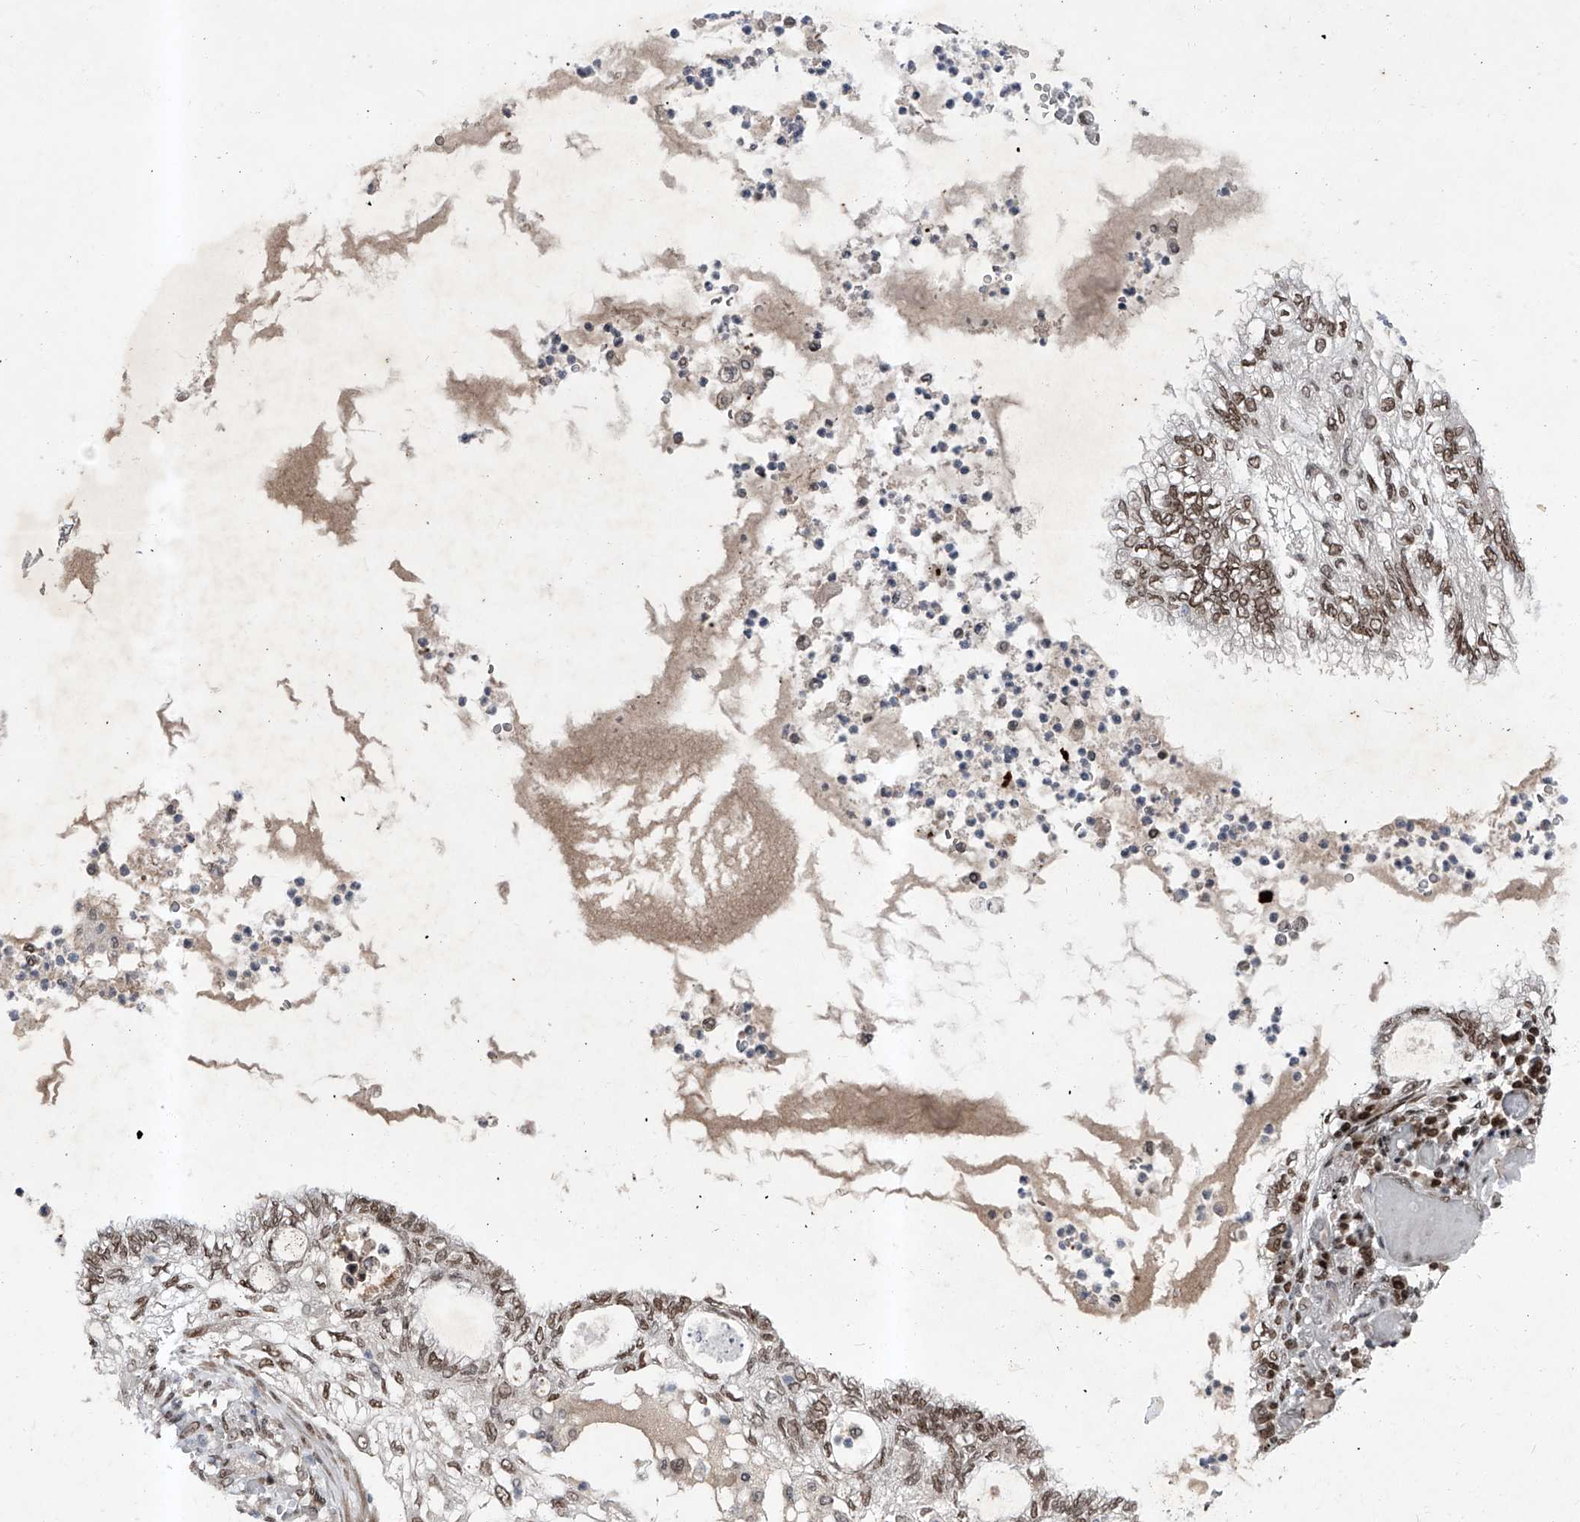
{"staining": {"intensity": "moderate", "quantity": ">75%", "location": "nuclear"}, "tissue": "lung cancer", "cell_type": "Tumor cells", "image_type": "cancer", "snomed": [{"axis": "morphology", "description": "Adenocarcinoma, NOS"}, {"axis": "topography", "description": "Lung"}], "caption": "Lung cancer was stained to show a protein in brown. There is medium levels of moderate nuclear positivity in approximately >75% of tumor cells.", "gene": "BMI1", "patient": {"sex": "female", "age": 70}}